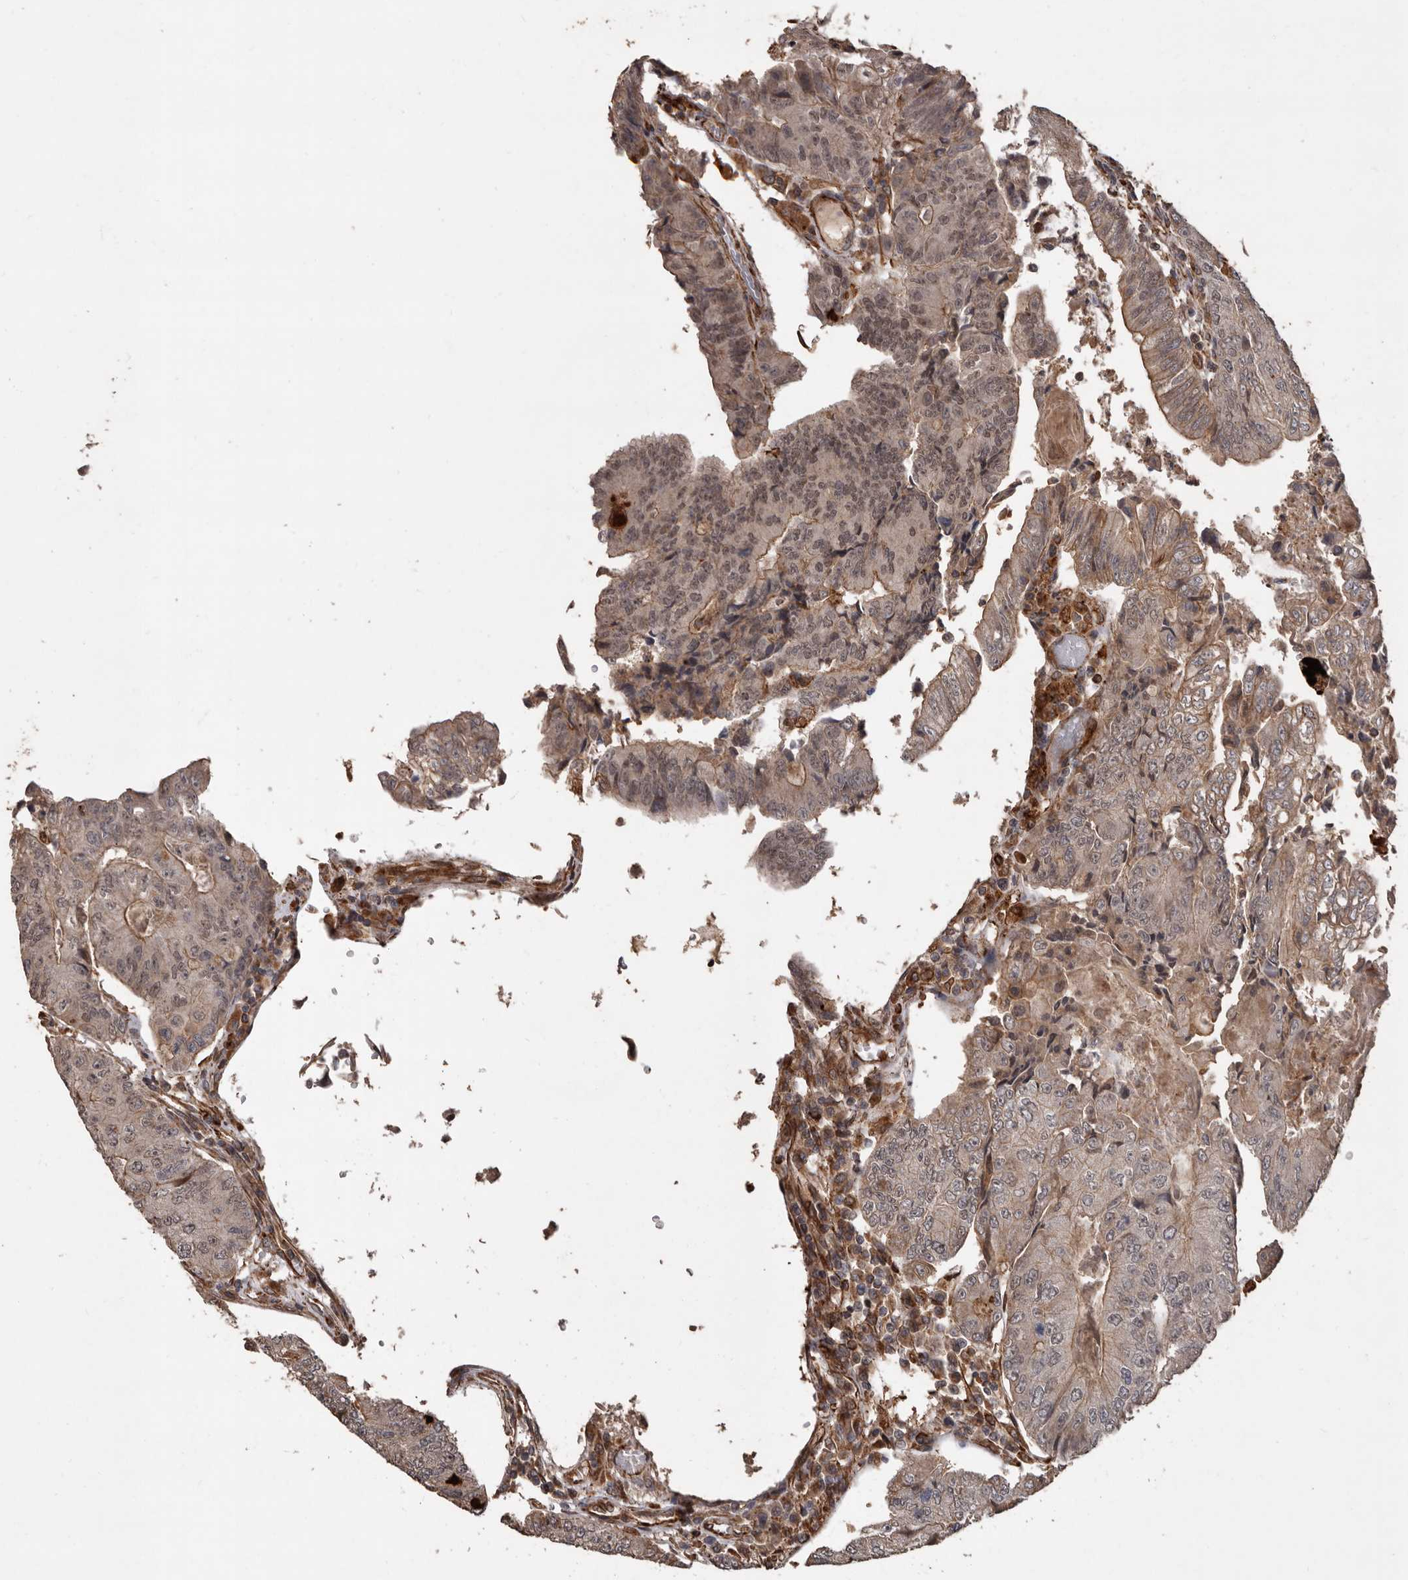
{"staining": {"intensity": "moderate", "quantity": ">75%", "location": "cytoplasmic/membranous"}, "tissue": "colorectal cancer", "cell_type": "Tumor cells", "image_type": "cancer", "snomed": [{"axis": "morphology", "description": "Adenocarcinoma, NOS"}, {"axis": "topography", "description": "Colon"}], "caption": "Human colorectal adenocarcinoma stained for a protein (brown) displays moderate cytoplasmic/membranous positive staining in about >75% of tumor cells.", "gene": "BRAT1", "patient": {"sex": "female", "age": 67}}